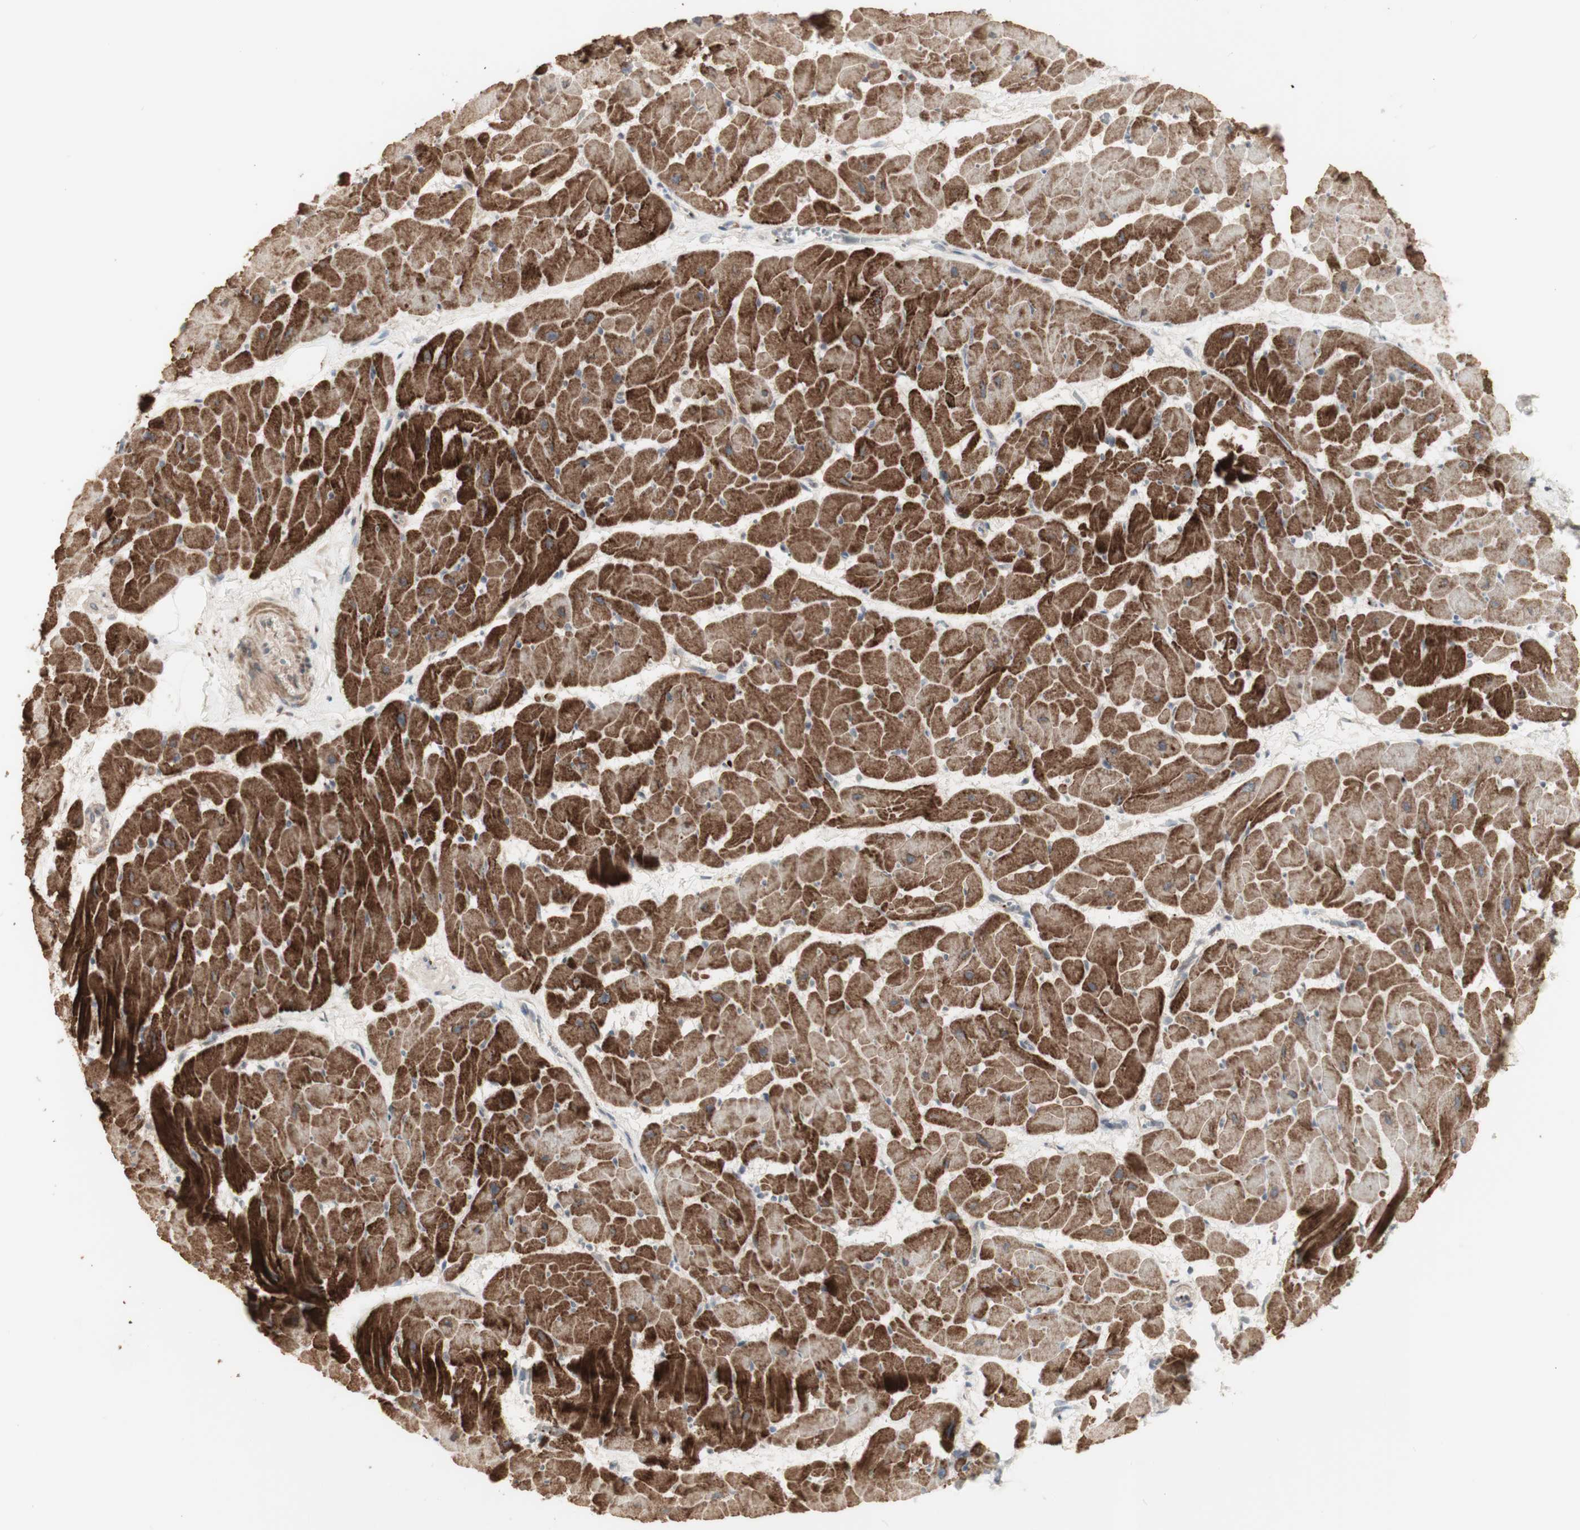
{"staining": {"intensity": "strong", "quantity": ">75%", "location": "cytoplasmic/membranous"}, "tissue": "heart muscle", "cell_type": "Cardiomyocytes", "image_type": "normal", "snomed": [{"axis": "morphology", "description": "Normal tissue, NOS"}, {"axis": "topography", "description": "Heart"}], "caption": "Immunohistochemistry (IHC) image of benign heart muscle stained for a protein (brown), which displays high levels of strong cytoplasmic/membranous staining in approximately >75% of cardiomyocytes.", "gene": "ALOX12", "patient": {"sex": "female", "age": 19}}